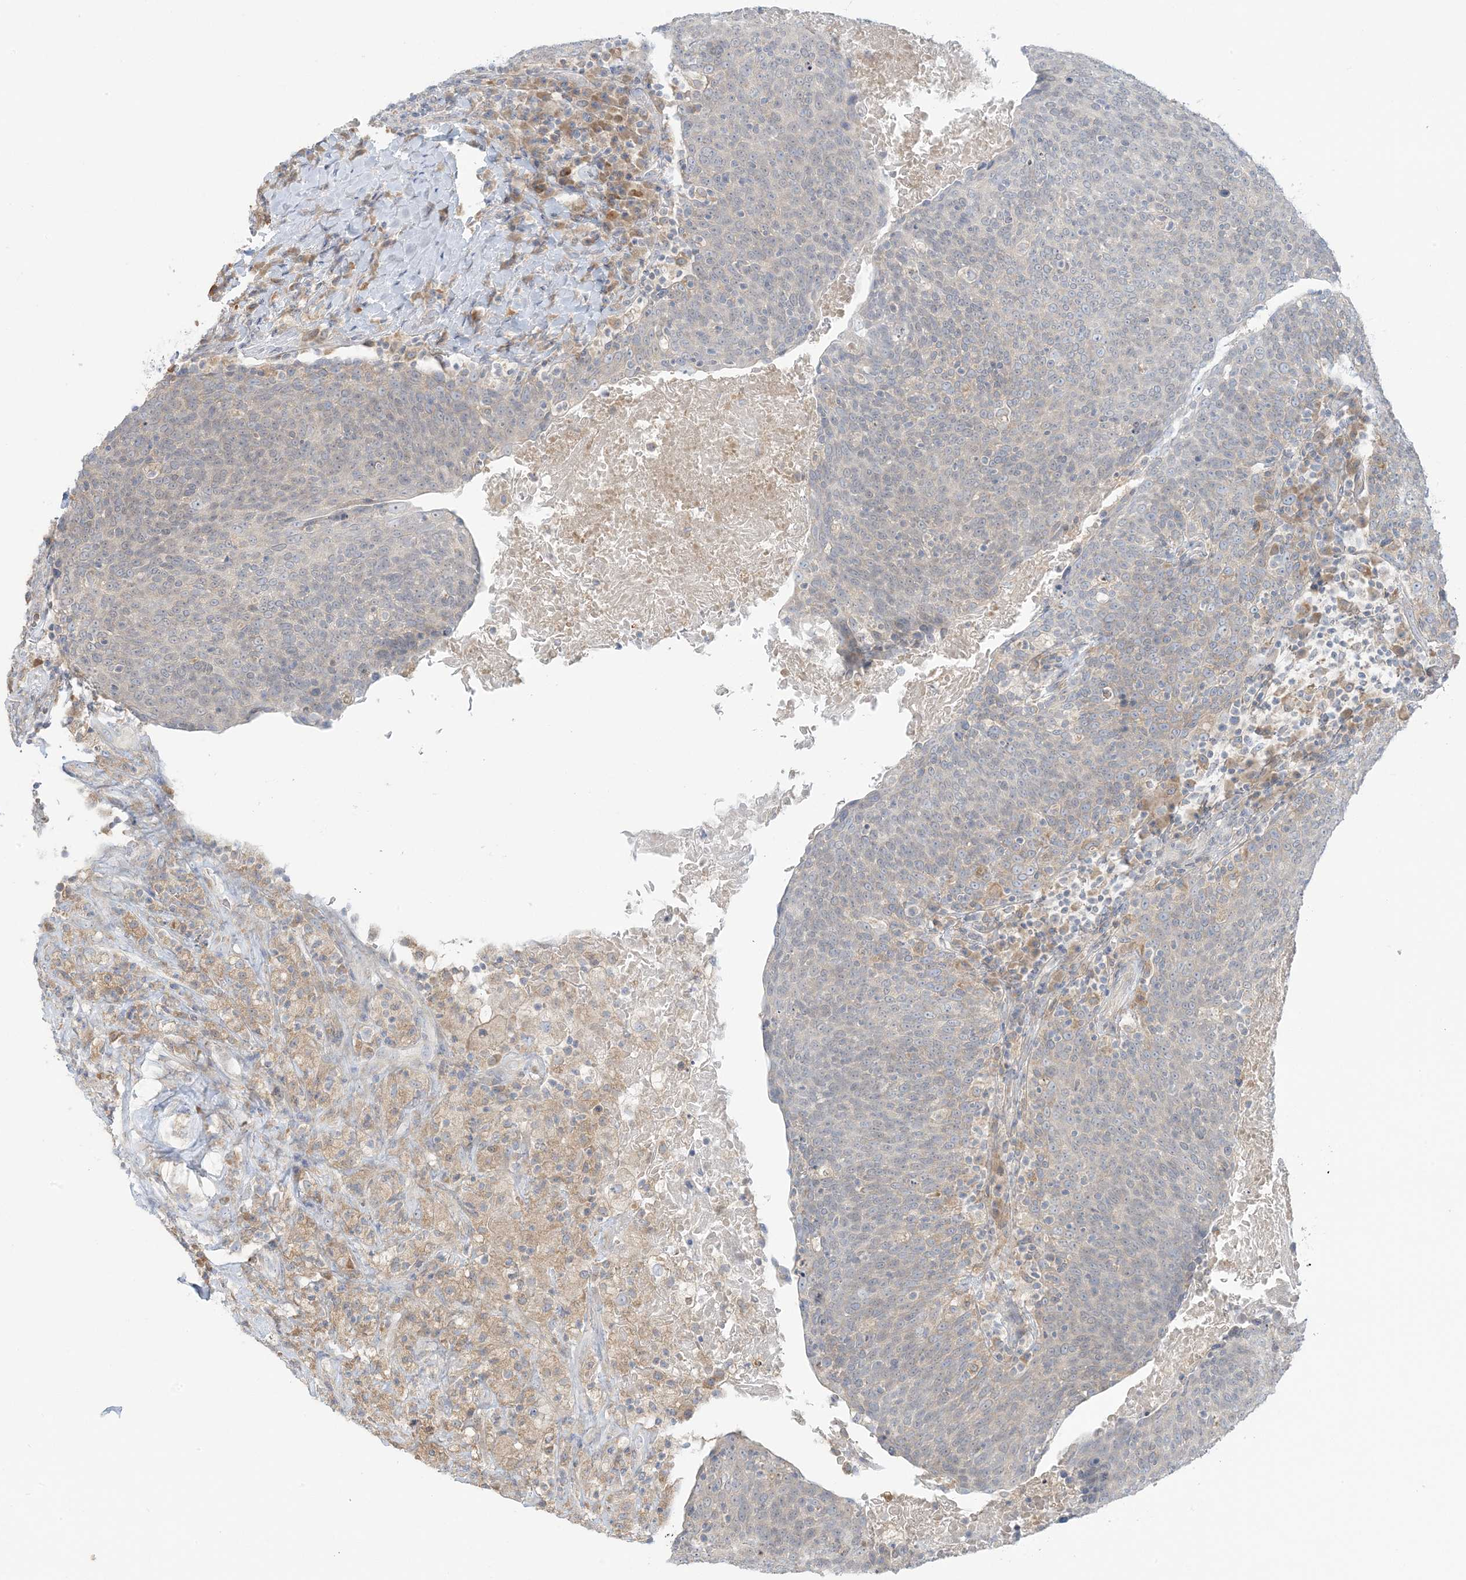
{"staining": {"intensity": "weak", "quantity": "<25%", "location": "cytoplasmic/membranous"}, "tissue": "head and neck cancer", "cell_type": "Tumor cells", "image_type": "cancer", "snomed": [{"axis": "morphology", "description": "Squamous cell carcinoma, NOS"}, {"axis": "morphology", "description": "Squamous cell carcinoma, metastatic, NOS"}, {"axis": "topography", "description": "Lymph node"}, {"axis": "topography", "description": "Head-Neck"}], "caption": "This is an IHC image of head and neck cancer (metastatic squamous cell carcinoma). There is no expression in tumor cells.", "gene": "EEFSEC", "patient": {"sex": "male", "age": 62}}